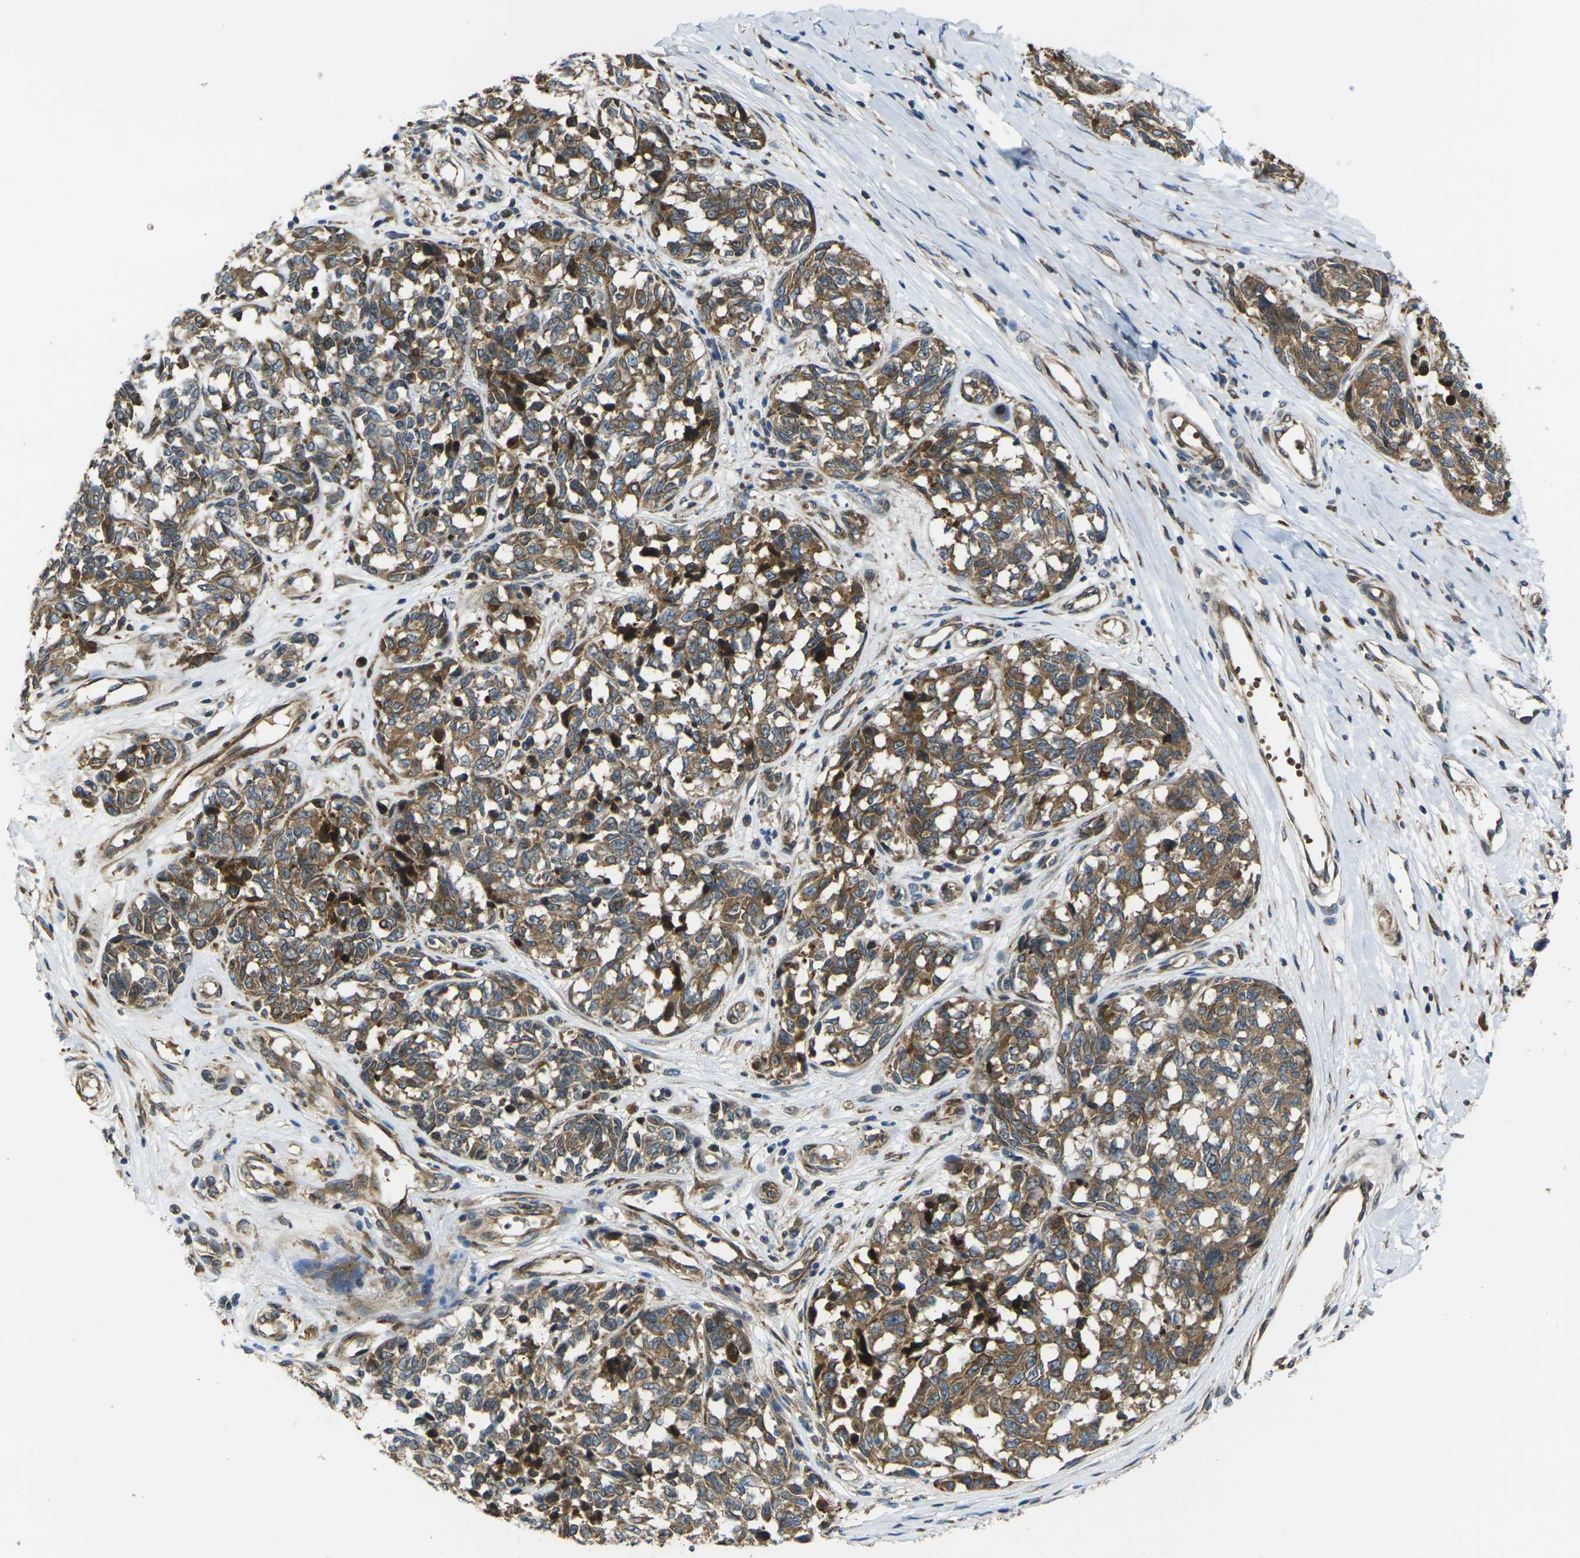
{"staining": {"intensity": "moderate", "quantity": ">75%", "location": "cytoplasmic/membranous"}, "tissue": "melanoma", "cell_type": "Tumor cells", "image_type": "cancer", "snomed": [{"axis": "morphology", "description": "Malignant melanoma, NOS"}, {"axis": "topography", "description": "Skin"}], "caption": "Malignant melanoma stained with DAB immunohistochemistry (IHC) shows medium levels of moderate cytoplasmic/membranous staining in approximately >75% of tumor cells.", "gene": "FZD1", "patient": {"sex": "female", "age": 64}}